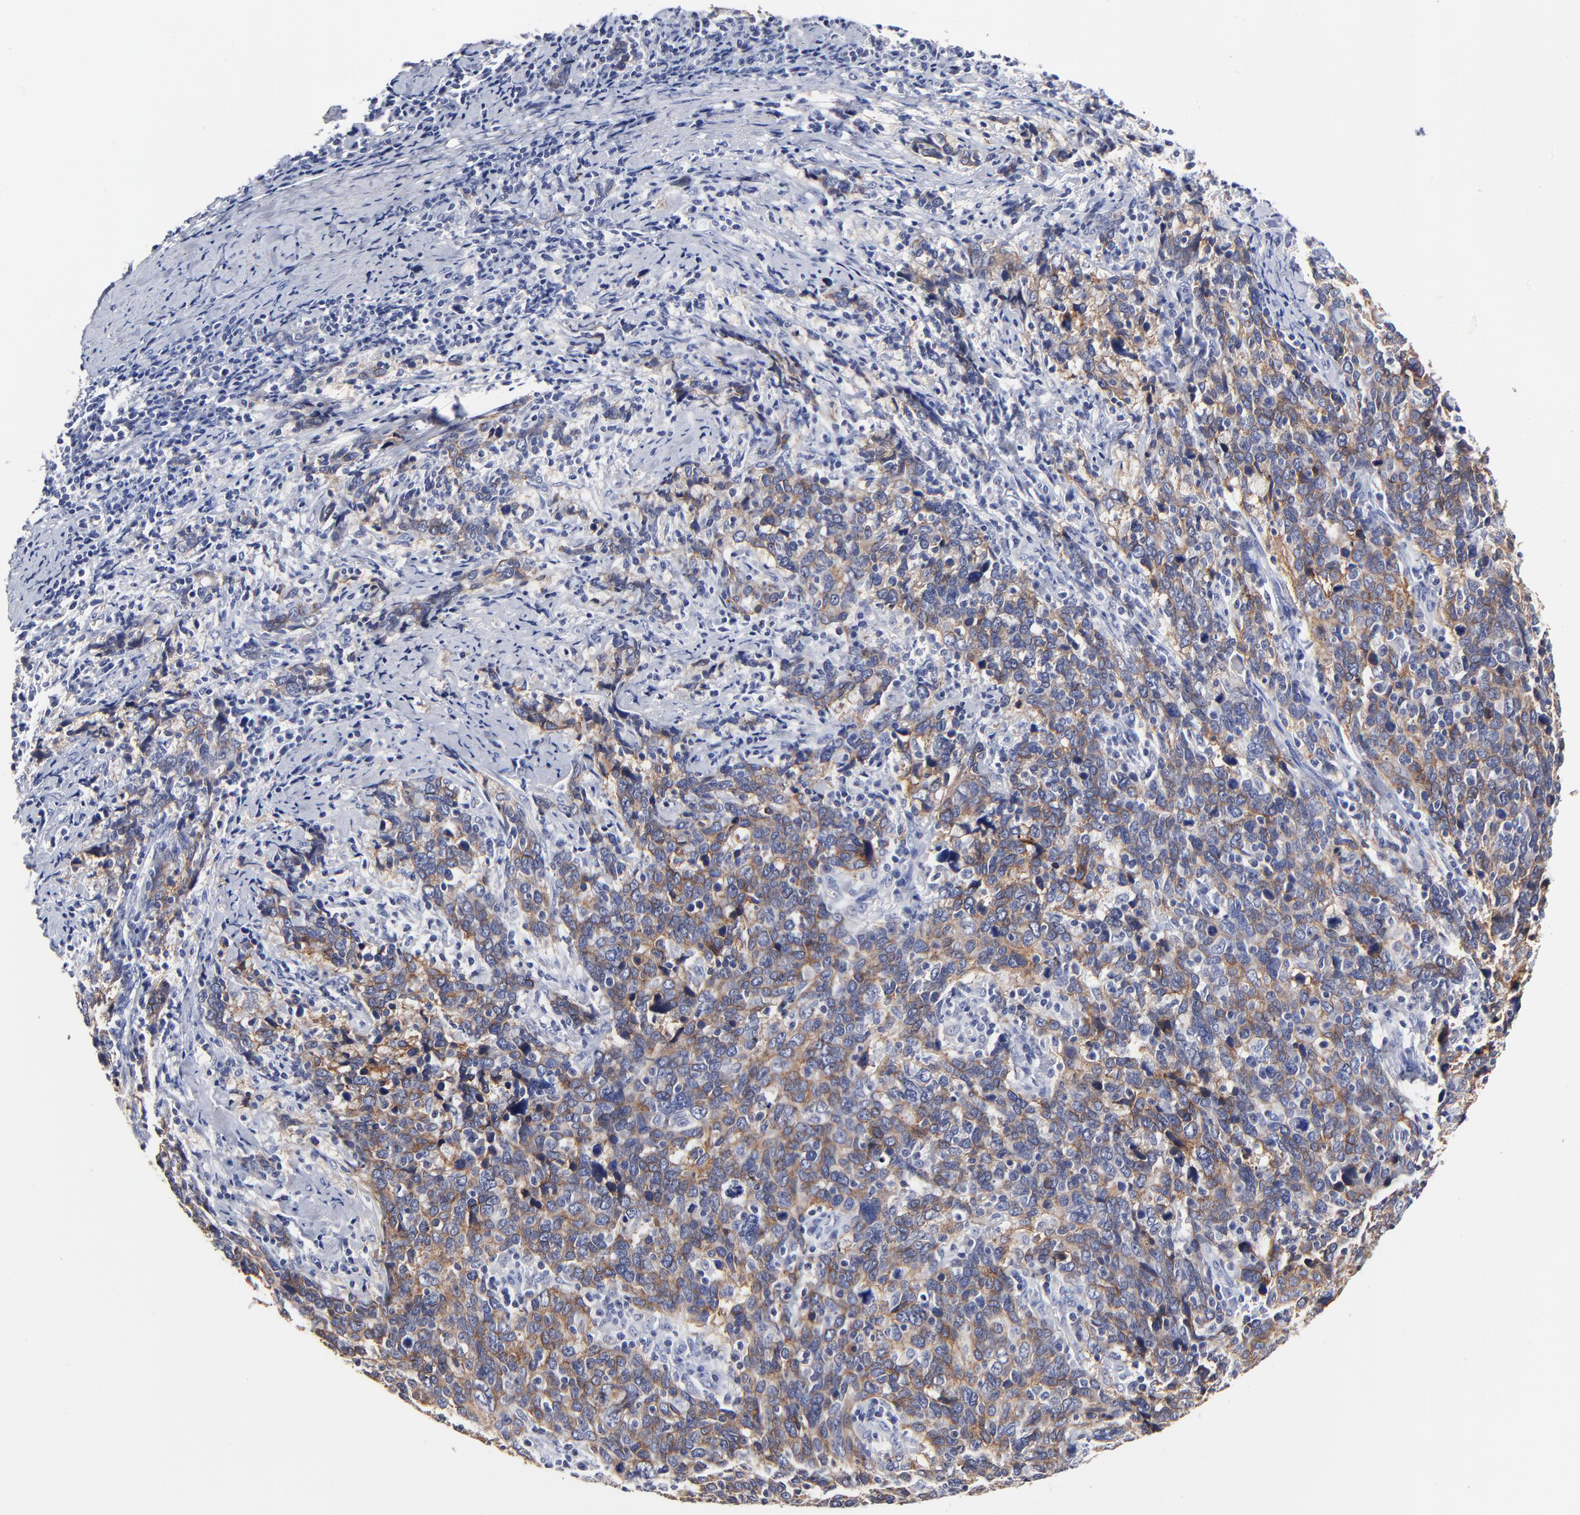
{"staining": {"intensity": "weak", "quantity": "25%-75%", "location": "cytoplasmic/membranous"}, "tissue": "cervical cancer", "cell_type": "Tumor cells", "image_type": "cancer", "snomed": [{"axis": "morphology", "description": "Squamous cell carcinoma, NOS"}, {"axis": "topography", "description": "Cervix"}], "caption": "Human cervical squamous cell carcinoma stained for a protein (brown) demonstrates weak cytoplasmic/membranous positive staining in about 25%-75% of tumor cells.", "gene": "CXADR", "patient": {"sex": "female", "age": 41}}